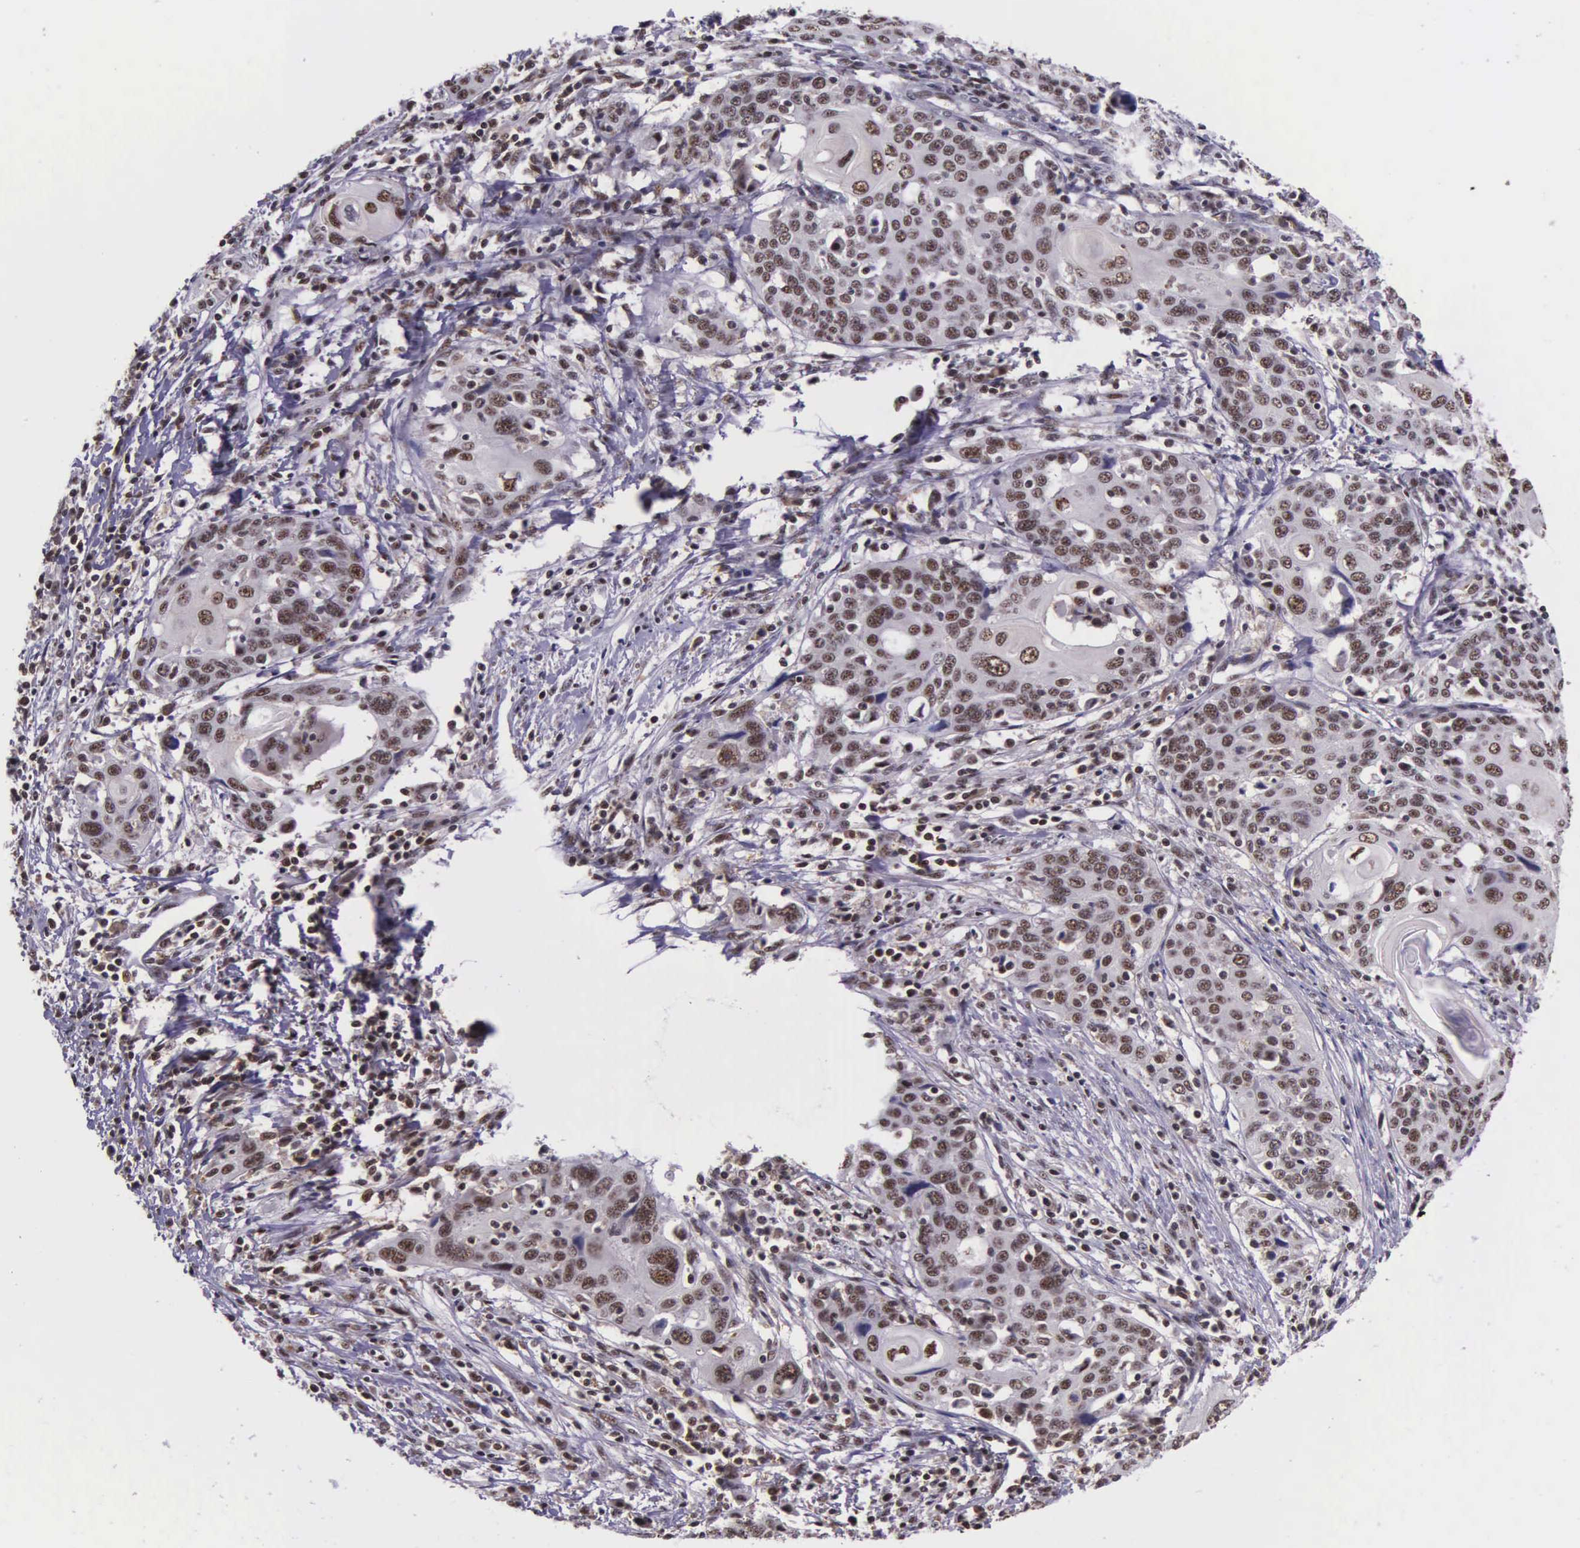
{"staining": {"intensity": "weak", "quantity": ">75%", "location": "nuclear"}, "tissue": "cervical cancer", "cell_type": "Tumor cells", "image_type": "cancer", "snomed": [{"axis": "morphology", "description": "Squamous cell carcinoma, NOS"}, {"axis": "topography", "description": "Cervix"}], "caption": "The immunohistochemical stain highlights weak nuclear expression in tumor cells of cervical cancer (squamous cell carcinoma) tissue.", "gene": "FAM47A", "patient": {"sex": "female", "age": 54}}